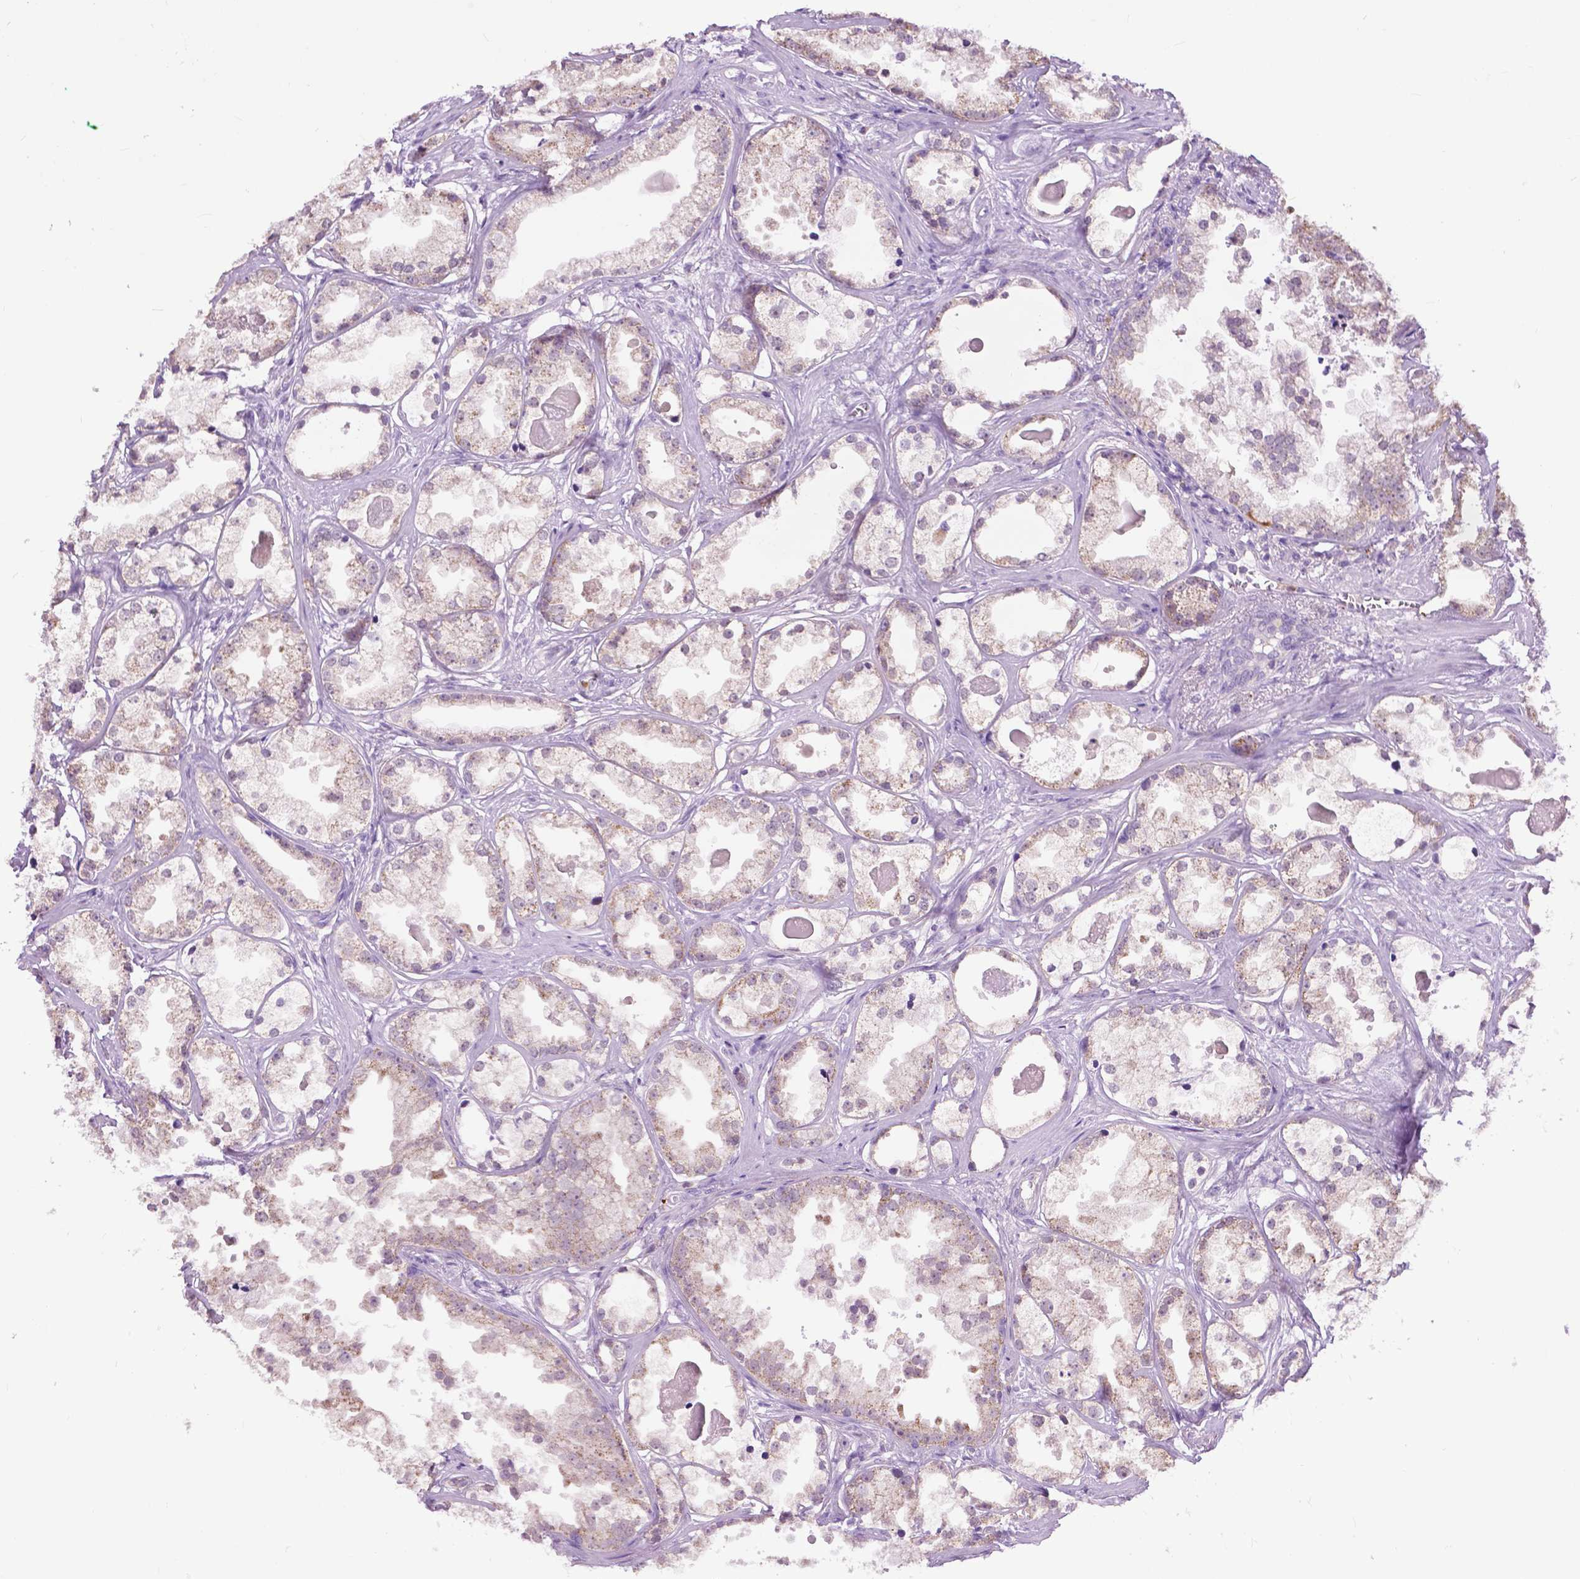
{"staining": {"intensity": "weak", "quantity": "25%-75%", "location": "cytoplasmic/membranous"}, "tissue": "prostate cancer", "cell_type": "Tumor cells", "image_type": "cancer", "snomed": [{"axis": "morphology", "description": "Adenocarcinoma, Low grade"}, {"axis": "topography", "description": "Prostate"}], "caption": "The histopathology image reveals a brown stain indicating the presence of a protein in the cytoplasmic/membranous of tumor cells in adenocarcinoma (low-grade) (prostate). The staining is performed using DAB (3,3'-diaminobenzidine) brown chromogen to label protein expression. The nuclei are counter-stained blue using hematoxylin.", "gene": "TTC9B", "patient": {"sex": "male", "age": 65}}